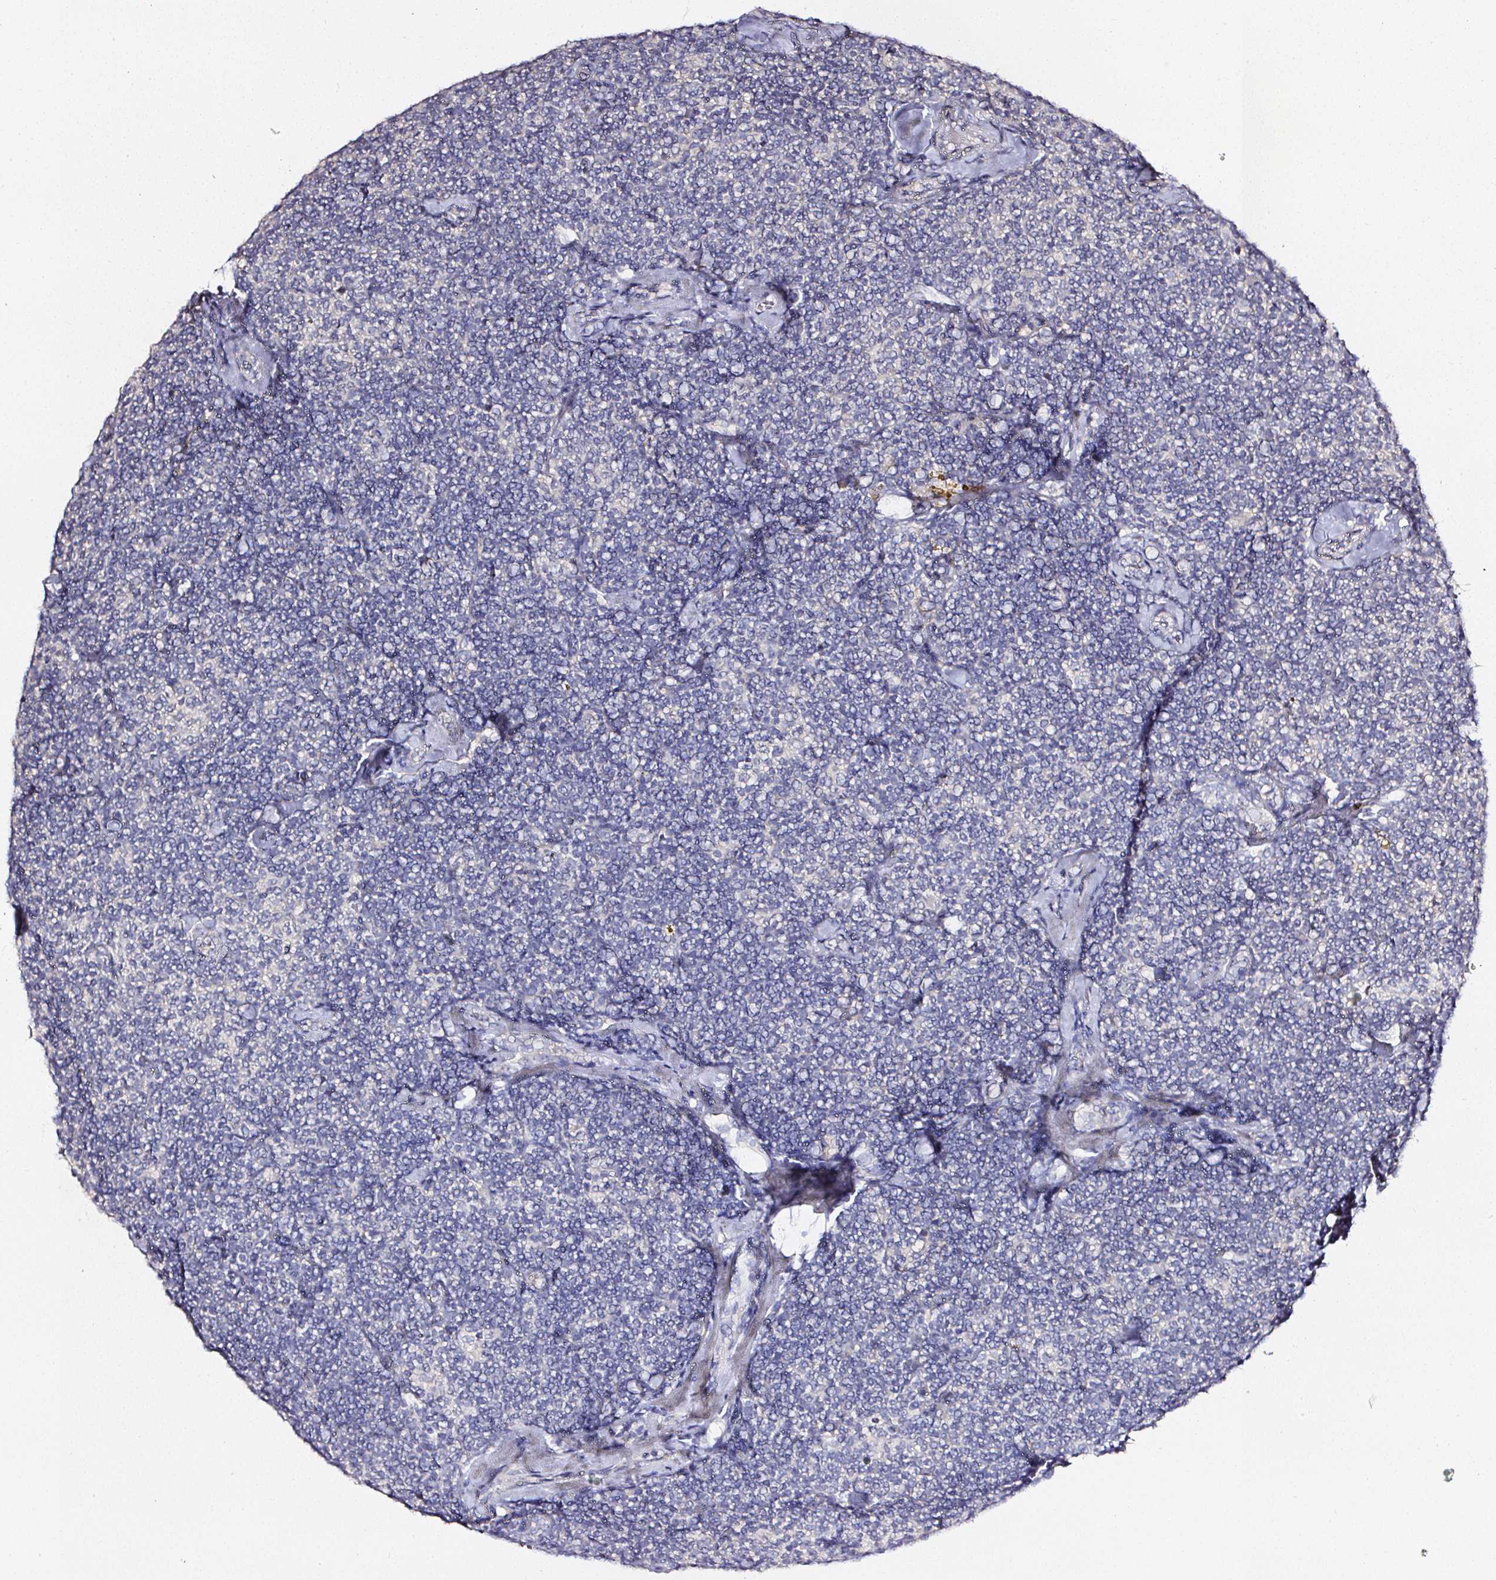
{"staining": {"intensity": "negative", "quantity": "none", "location": "none"}, "tissue": "lymphoma", "cell_type": "Tumor cells", "image_type": "cancer", "snomed": [{"axis": "morphology", "description": "Malignant lymphoma, non-Hodgkin's type, Low grade"}, {"axis": "topography", "description": "Lymph node"}], "caption": "Immunohistochemical staining of lymphoma demonstrates no significant expression in tumor cells. (Brightfield microscopy of DAB (3,3'-diaminobenzidine) IHC at high magnification).", "gene": "NTRK1", "patient": {"sex": "female", "age": 56}}